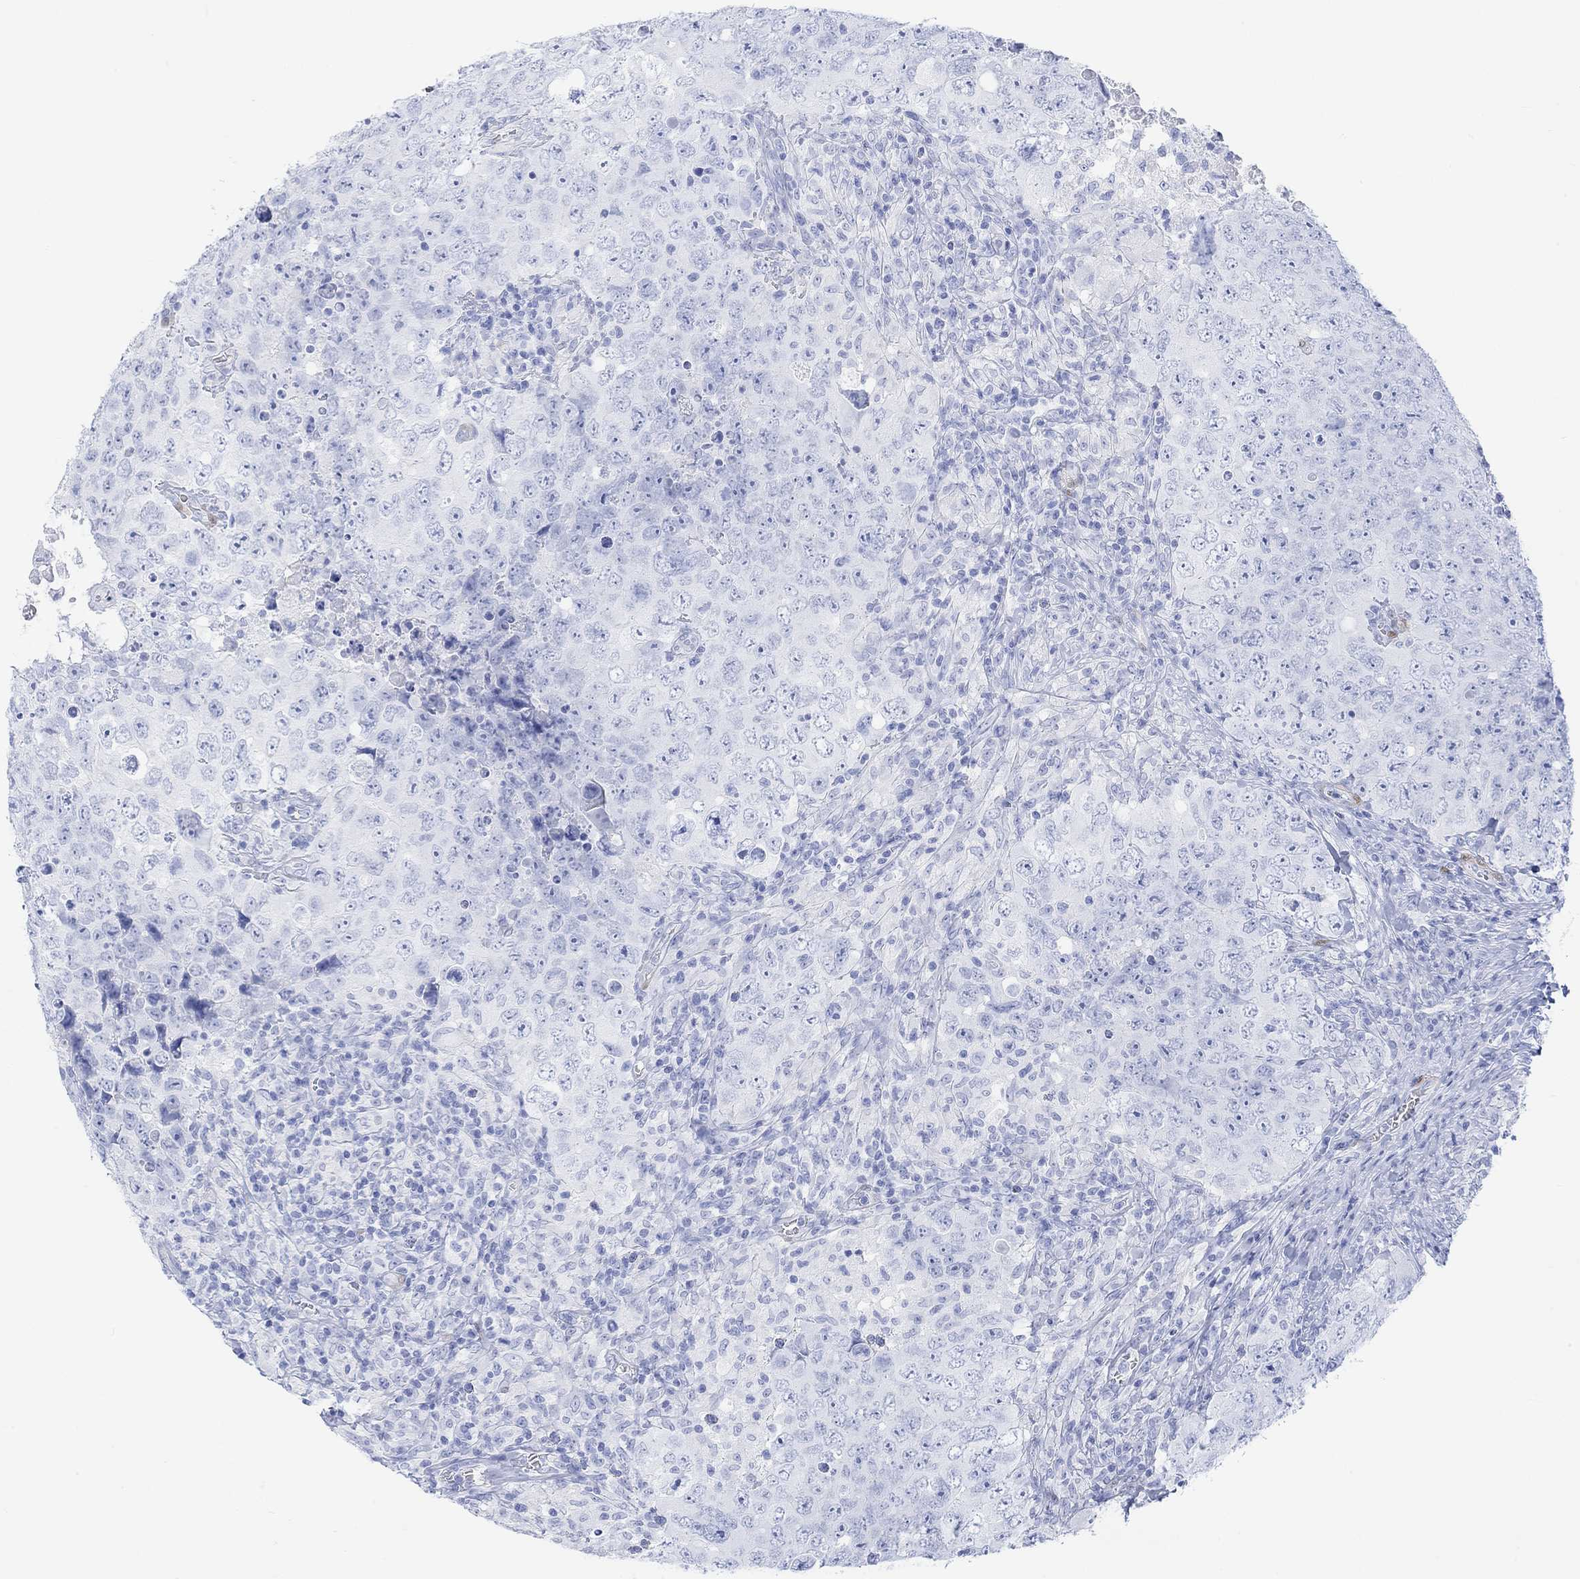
{"staining": {"intensity": "negative", "quantity": "none", "location": "none"}, "tissue": "testis cancer", "cell_type": "Tumor cells", "image_type": "cancer", "snomed": [{"axis": "morphology", "description": "Seminoma, NOS"}, {"axis": "topography", "description": "Testis"}], "caption": "Histopathology image shows no protein staining in tumor cells of testis seminoma tissue. (Immunohistochemistry (ihc), brightfield microscopy, high magnification).", "gene": "TPPP3", "patient": {"sex": "male", "age": 34}}